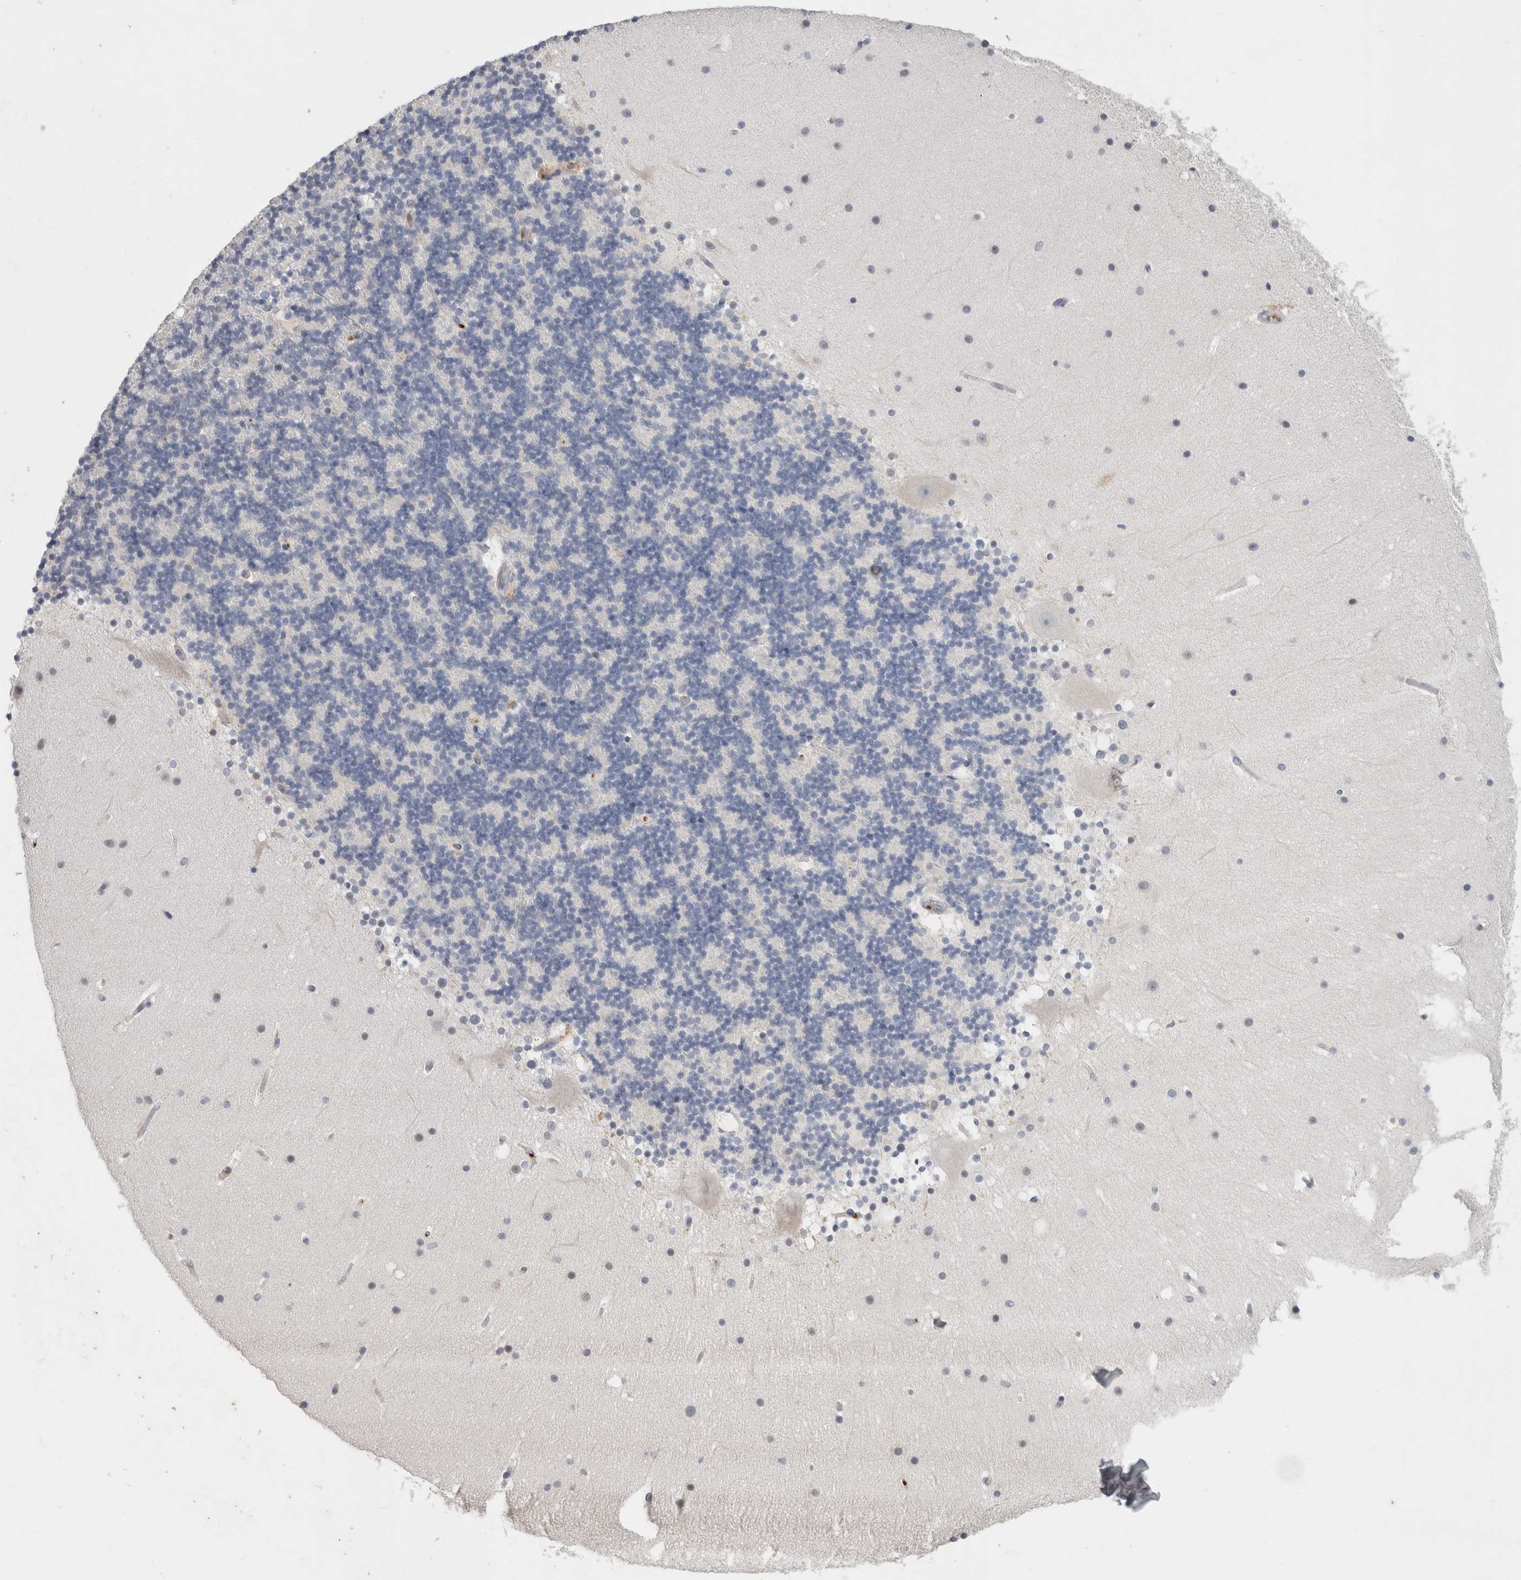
{"staining": {"intensity": "negative", "quantity": "none", "location": "none"}, "tissue": "cerebellum", "cell_type": "Cells in granular layer", "image_type": "normal", "snomed": [{"axis": "morphology", "description": "Normal tissue, NOS"}, {"axis": "topography", "description": "Cerebellum"}], "caption": "The histopathology image demonstrates no staining of cells in granular layer in benign cerebellum. (DAB immunohistochemistry with hematoxylin counter stain).", "gene": "CD36", "patient": {"sex": "male", "age": 57}}